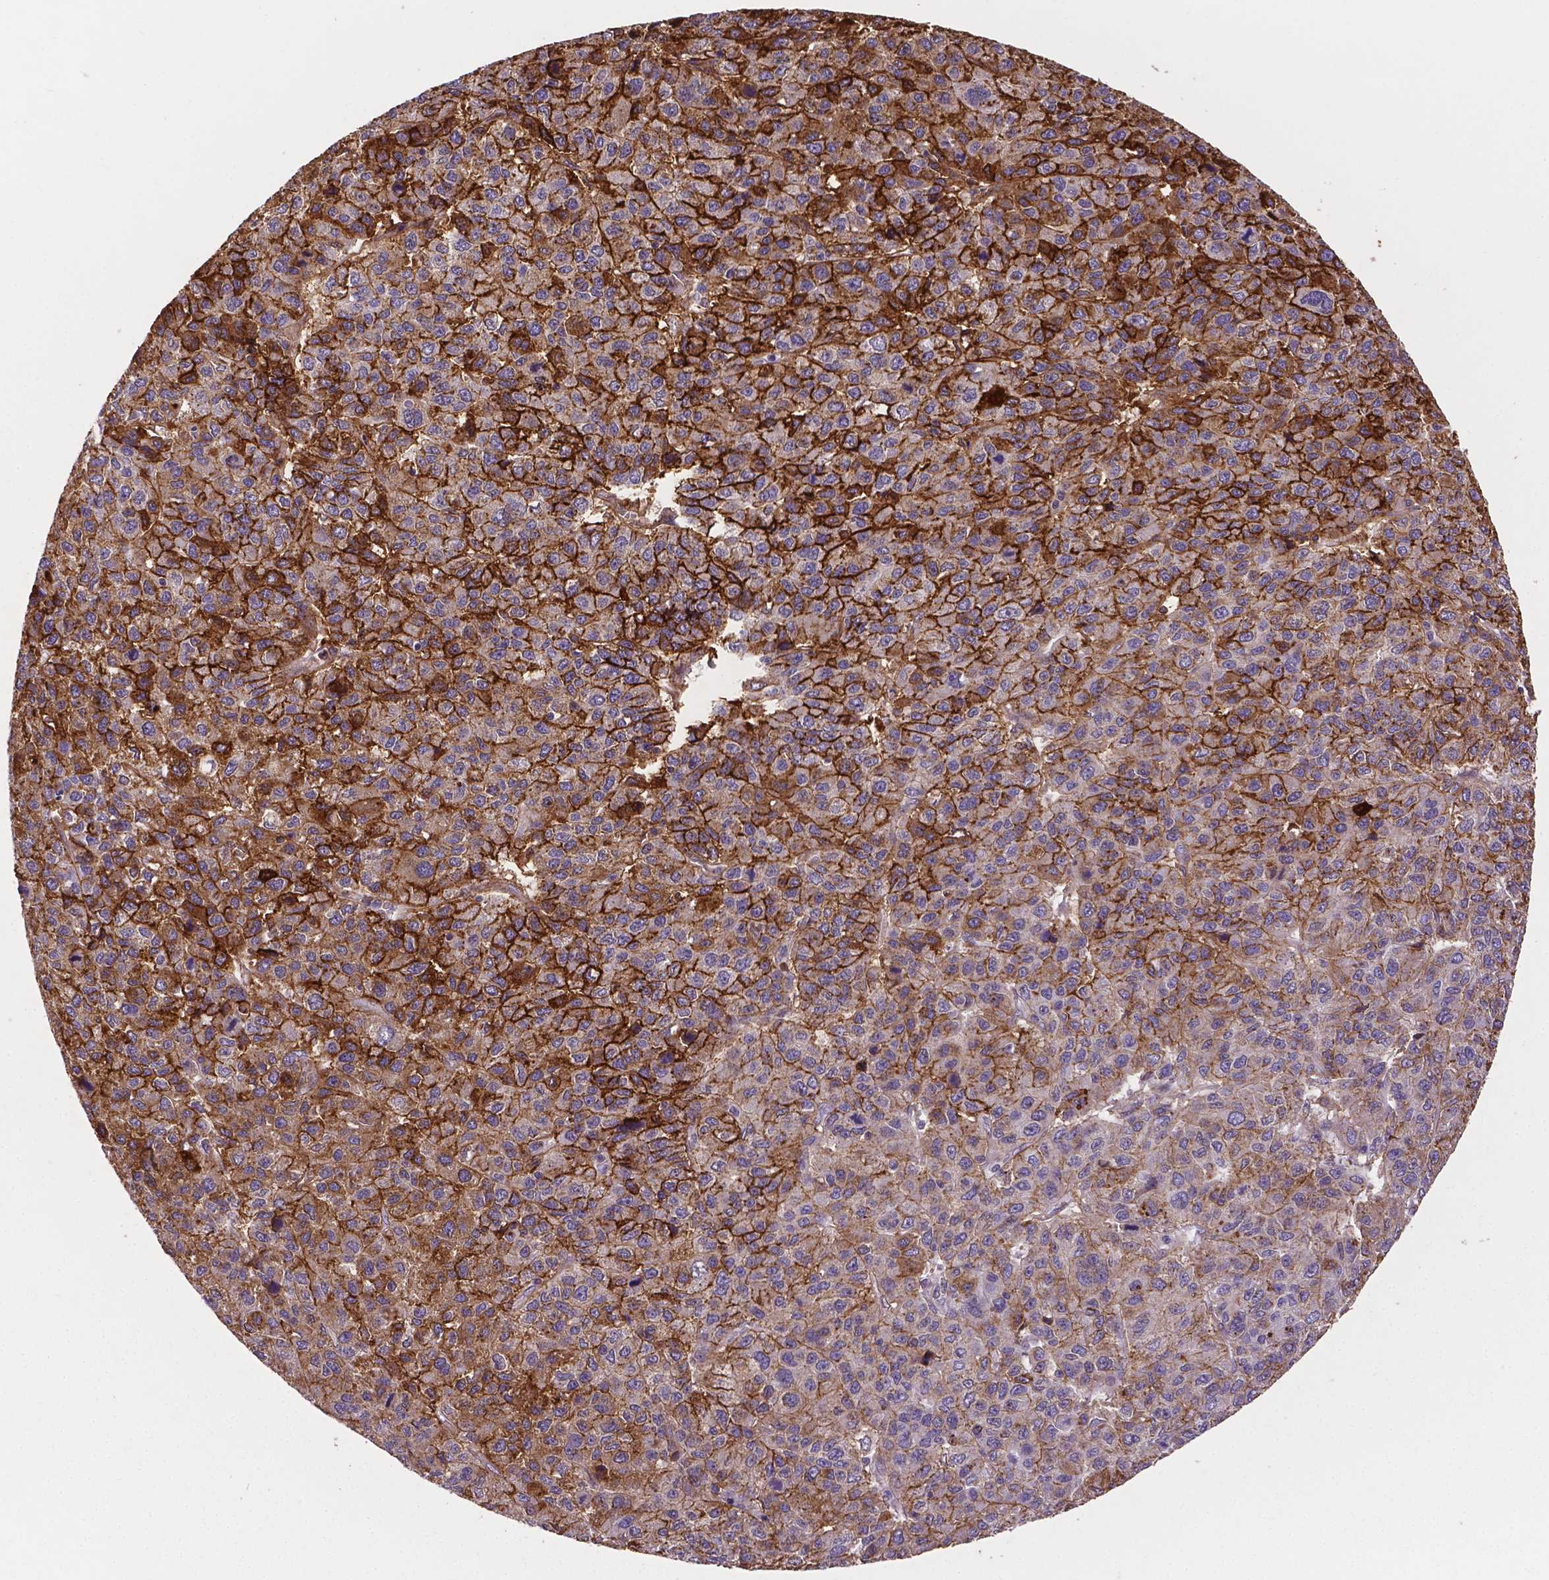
{"staining": {"intensity": "weak", "quantity": "25%-75%", "location": "cytoplasmic/membranous"}, "tissue": "liver cancer", "cell_type": "Tumor cells", "image_type": "cancer", "snomed": [{"axis": "morphology", "description": "Carcinoma, Hepatocellular, NOS"}, {"axis": "topography", "description": "Liver"}], "caption": "Tumor cells demonstrate low levels of weak cytoplasmic/membranous positivity in about 25%-75% of cells in human liver cancer. (Stains: DAB in brown, nuclei in blue, Microscopy: brightfield microscopy at high magnification).", "gene": "APOE", "patient": {"sex": "male", "age": 69}}